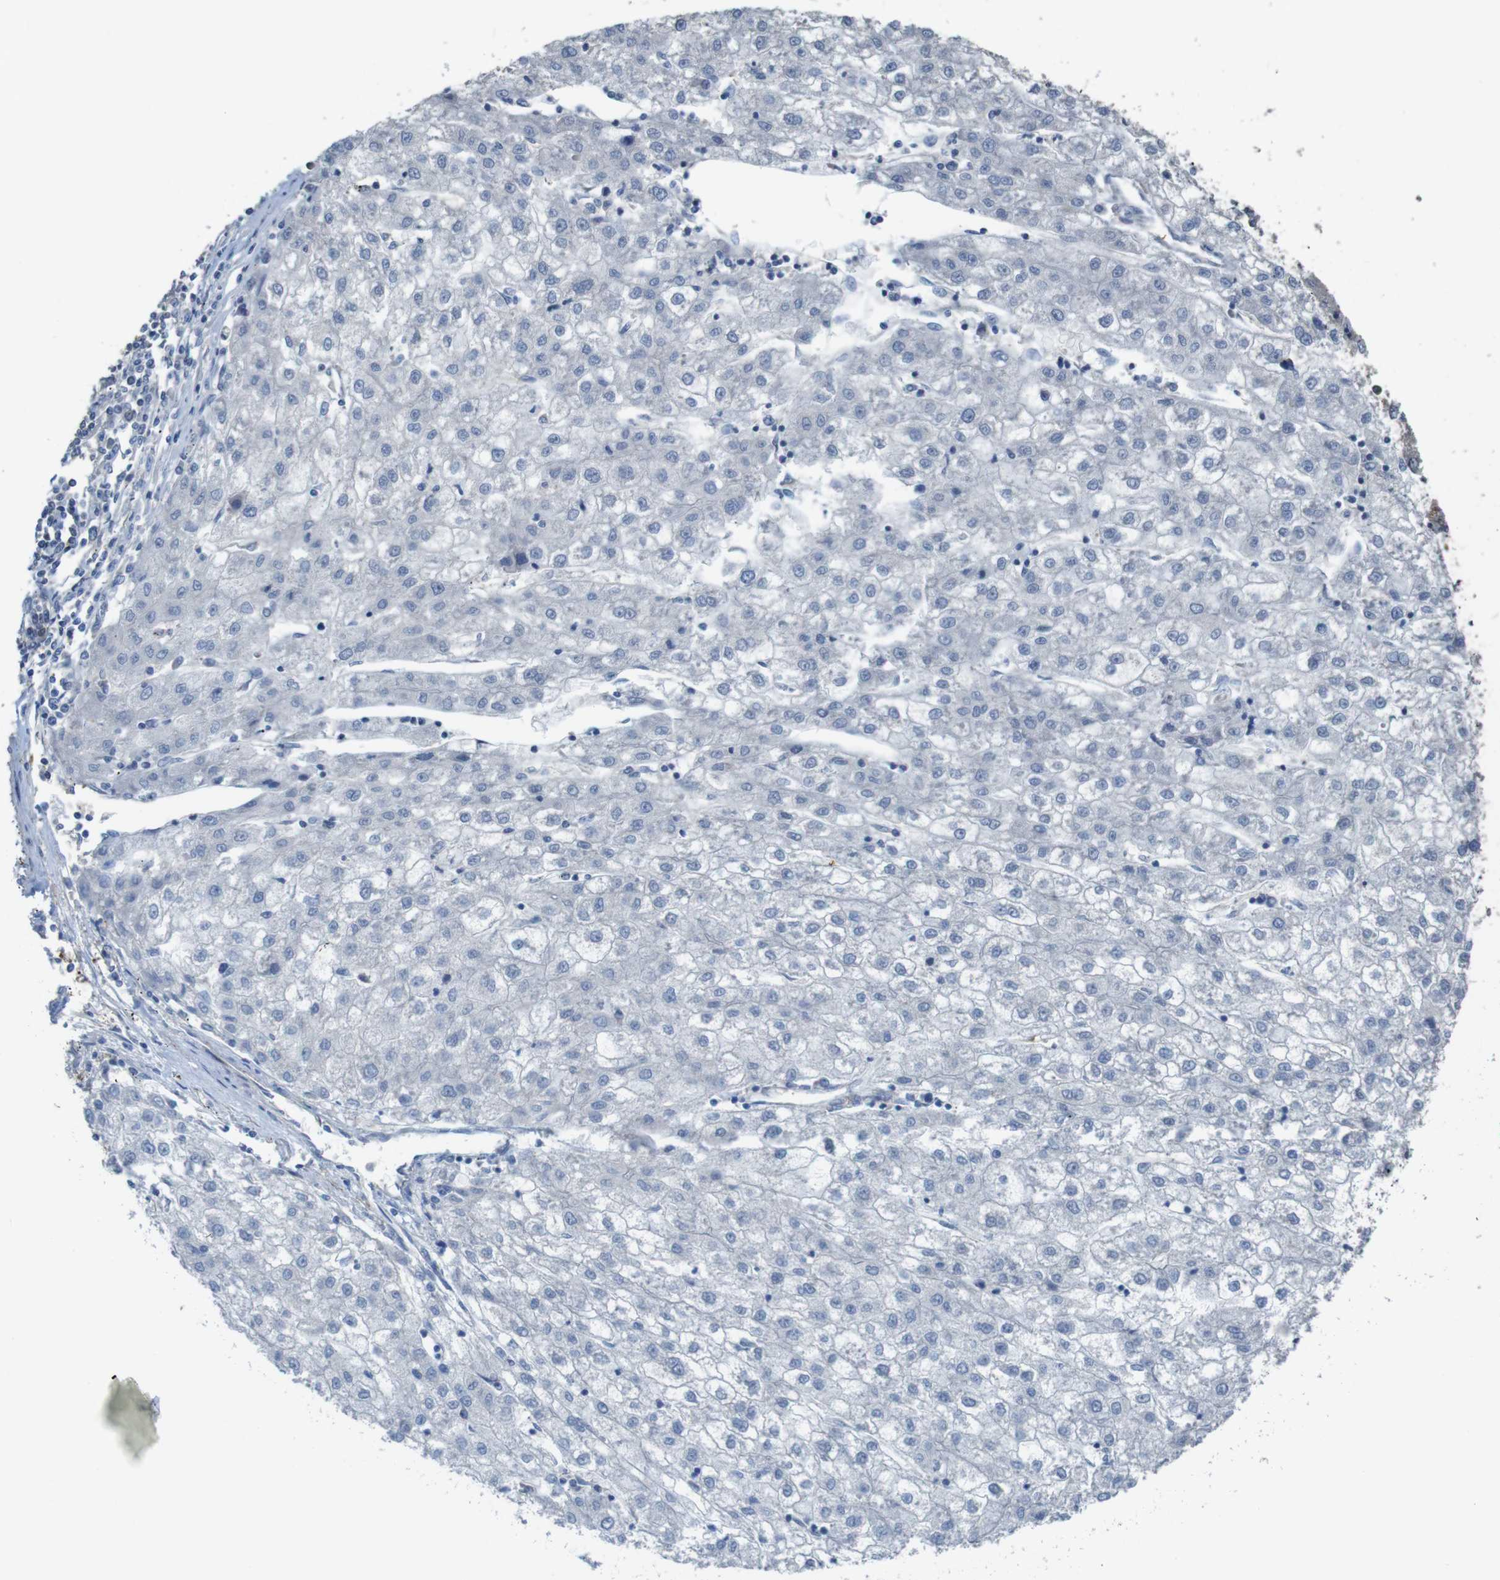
{"staining": {"intensity": "negative", "quantity": "none", "location": "none"}, "tissue": "liver cancer", "cell_type": "Tumor cells", "image_type": "cancer", "snomed": [{"axis": "morphology", "description": "Carcinoma, Hepatocellular, NOS"}, {"axis": "topography", "description": "Liver"}], "caption": "This is an immunohistochemistry (IHC) image of hepatocellular carcinoma (liver). There is no staining in tumor cells.", "gene": "PCOLCE2", "patient": {"sex": "male", "age": 72}}